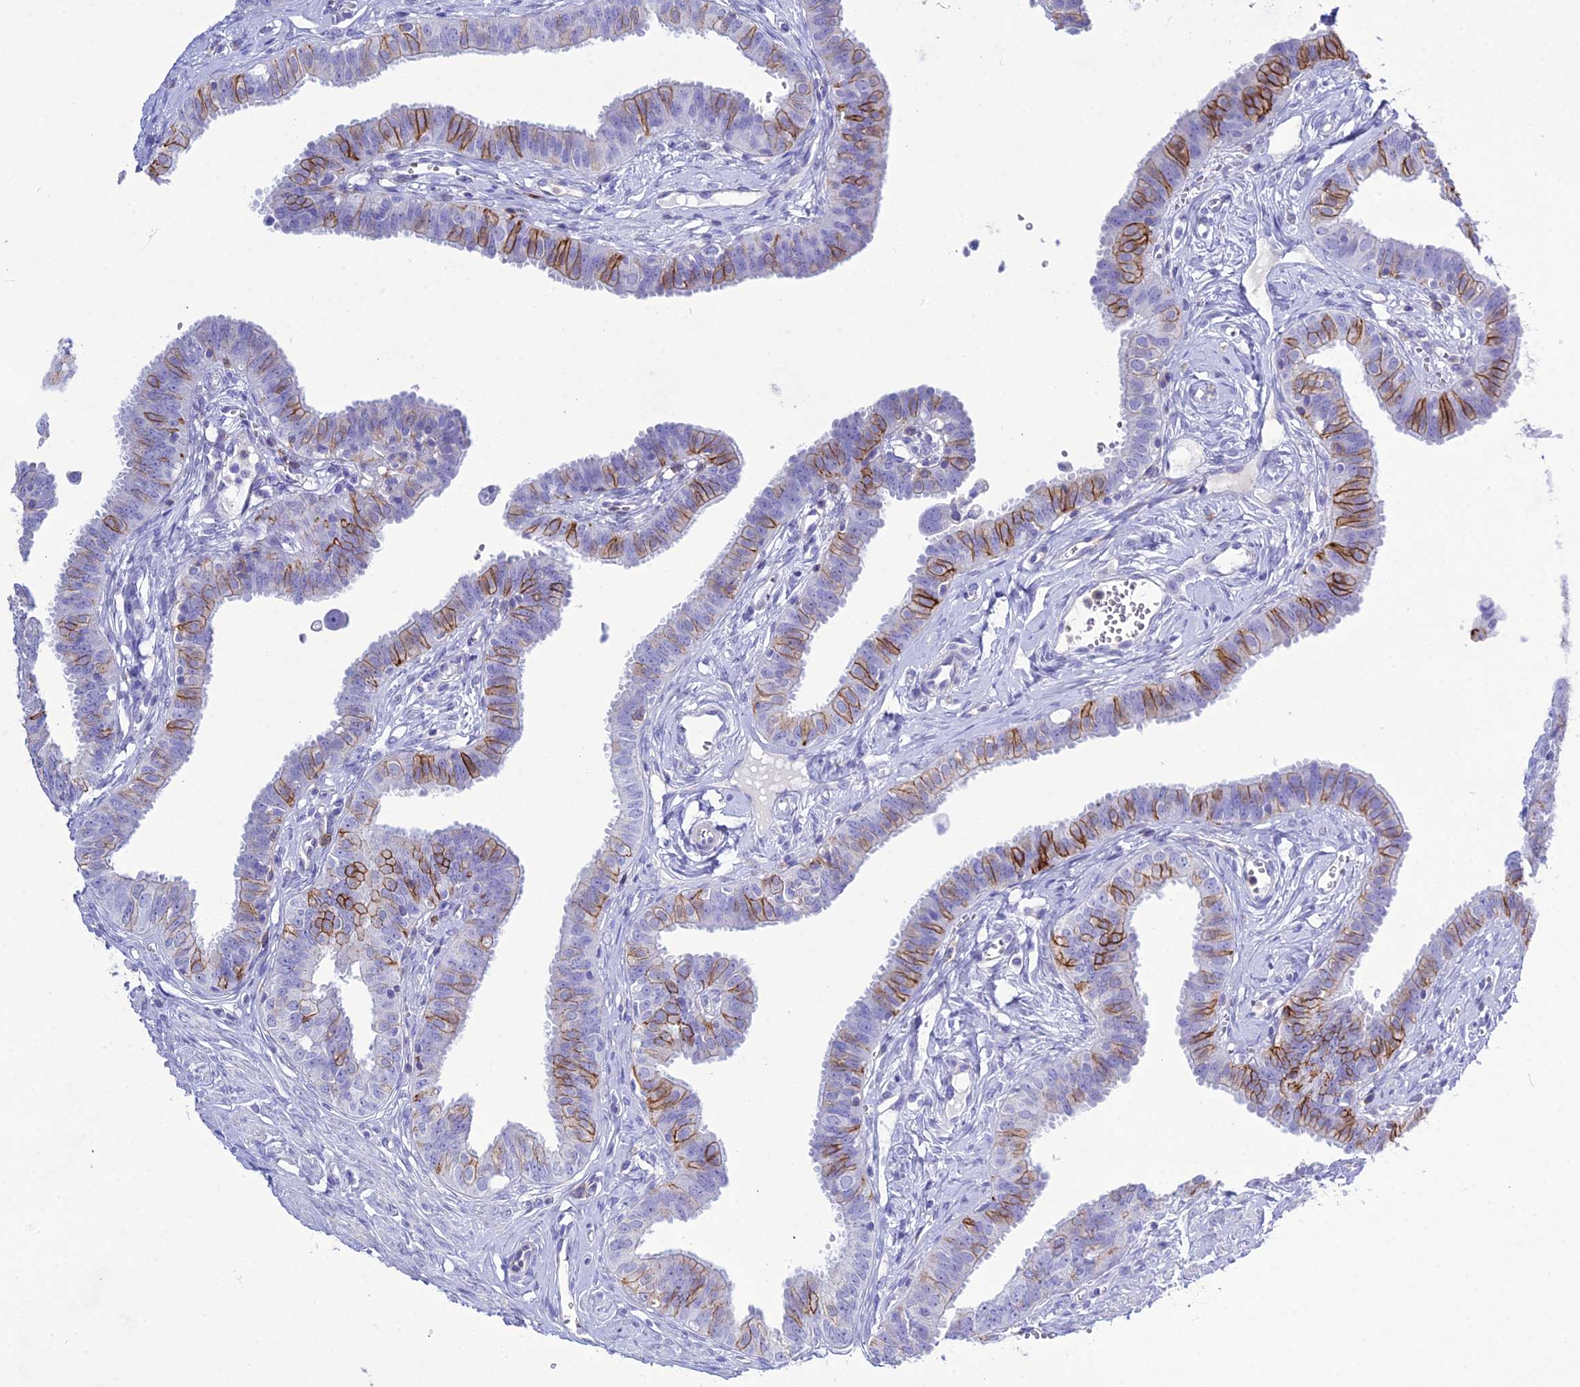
{"staining": {"intensity": "moderate", "quantity": "25%-75%", "location": "cytoplasmic/membranous"}, "tissue": "fallopian tube", "cell_type": "Glandular cells", "image_type": "normal", "snomed": [{"axis": "morphology", "description": "Normal tissue, NOS"}, {"axis": "morphology", "description": "Carcinoma, NOS"}, {"axis": "topography", "description": "Fallopian tube"}, {"axis": "topography", "description": "Ovary"}], "caption": "Immunohistochemistry (DAB (3,3'-diaminobenzidine)) staining of benign human fallopian tube displays moderate cytoplasmic/membranous protein expression in approximately 25%-75% of glandular cells.", "gene": "OR1Q1", "patient": {"sex": "female", "age": 59}}